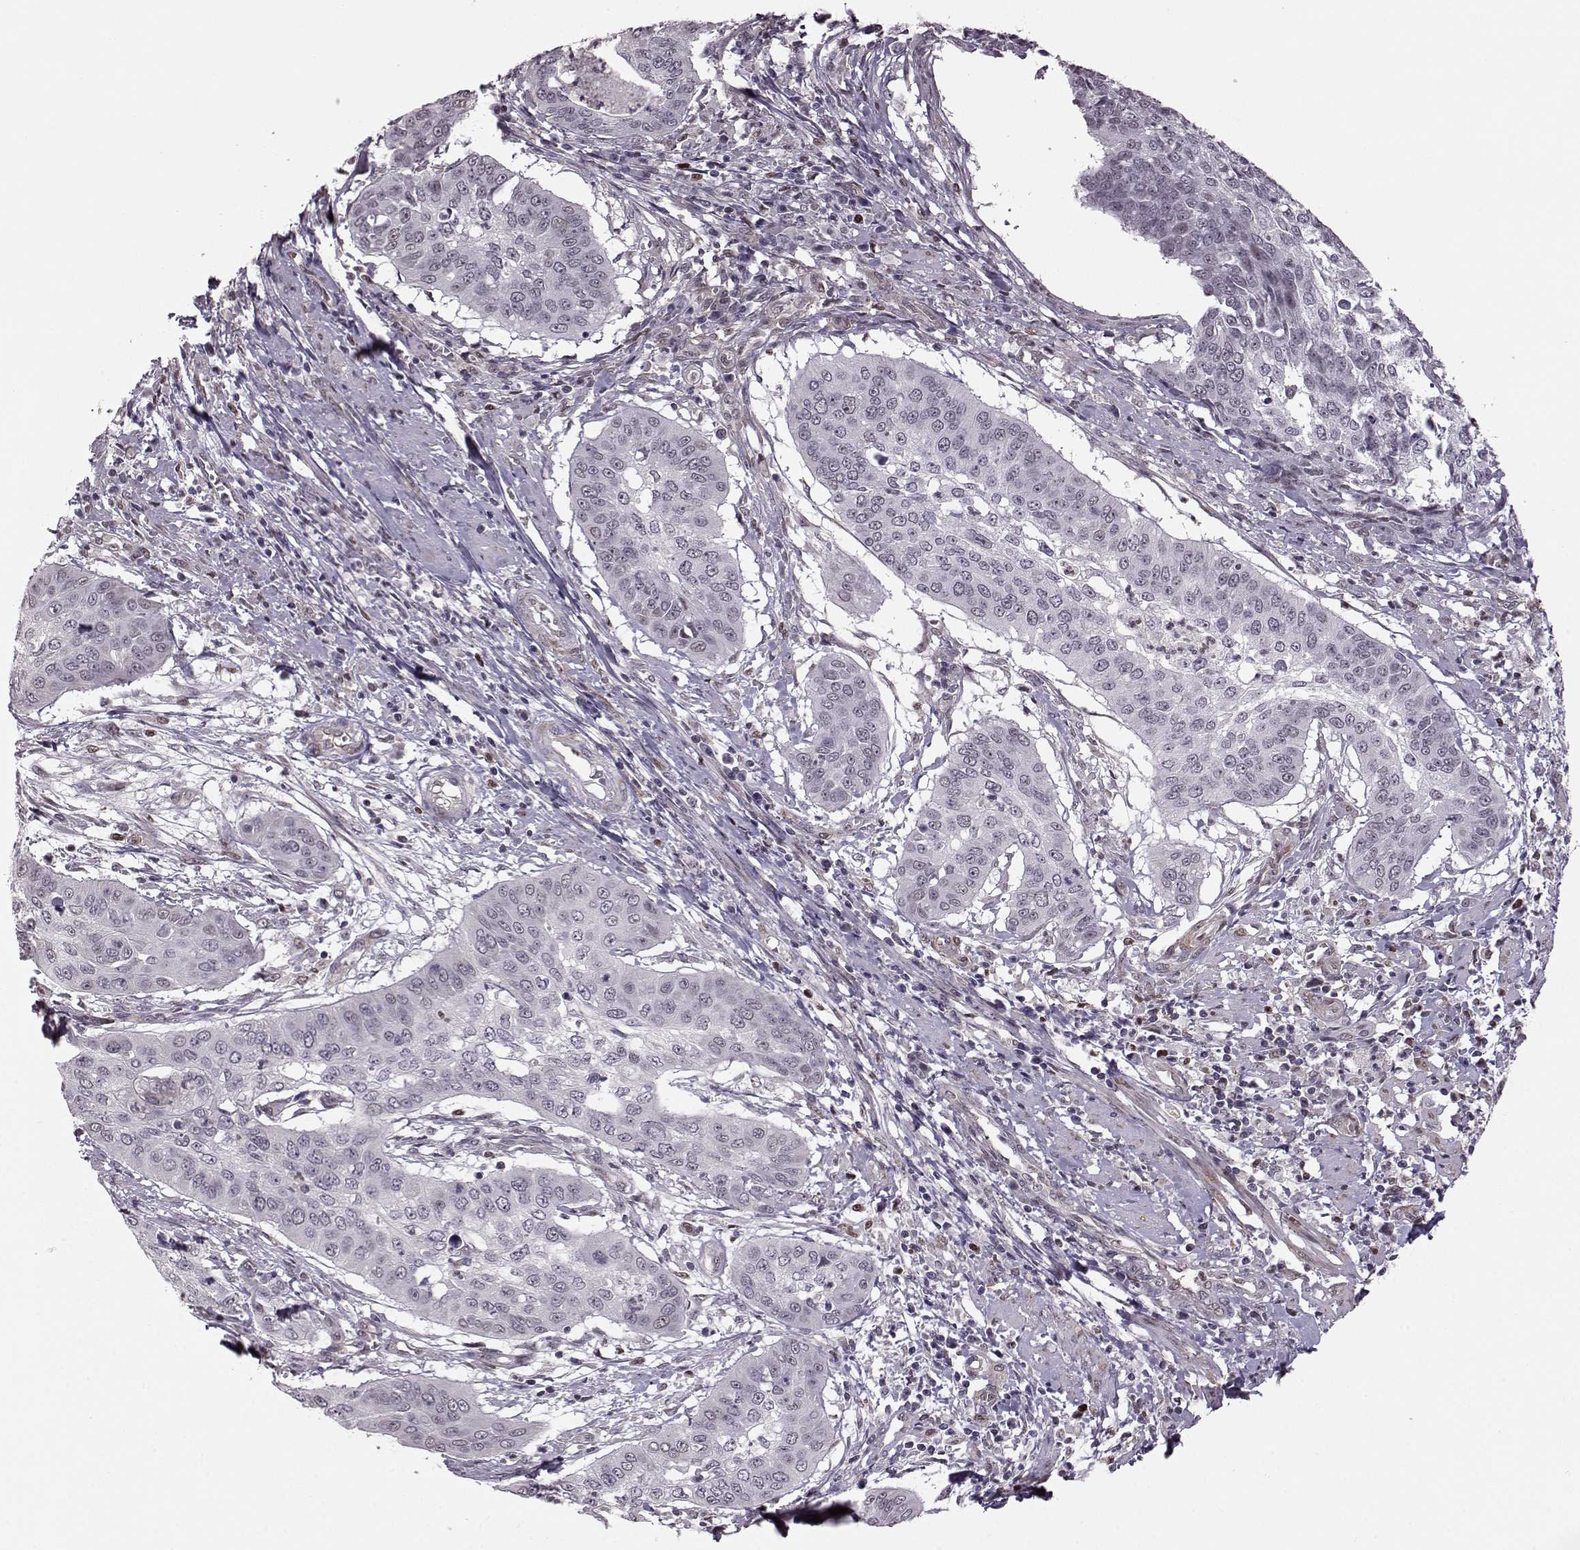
{"staining": {"intensity": "negative", "quantity": "none", "location": "none"}, "tissue": "cervical cancer", "cell_type": "Tumor cells", "image_type": "cancer", "snomed": [{"axis": "morphology", "description": "Squamous cell carcinoma, NOS"}, {"axis": "topography", "description": "Cervix"}], "caption": "Tumor cells are negative for brown protein staining in cervical cancer (squamous cell carcinoma).", "gene": "KLF6", "patient": {"sex": "female", "age": 39}}